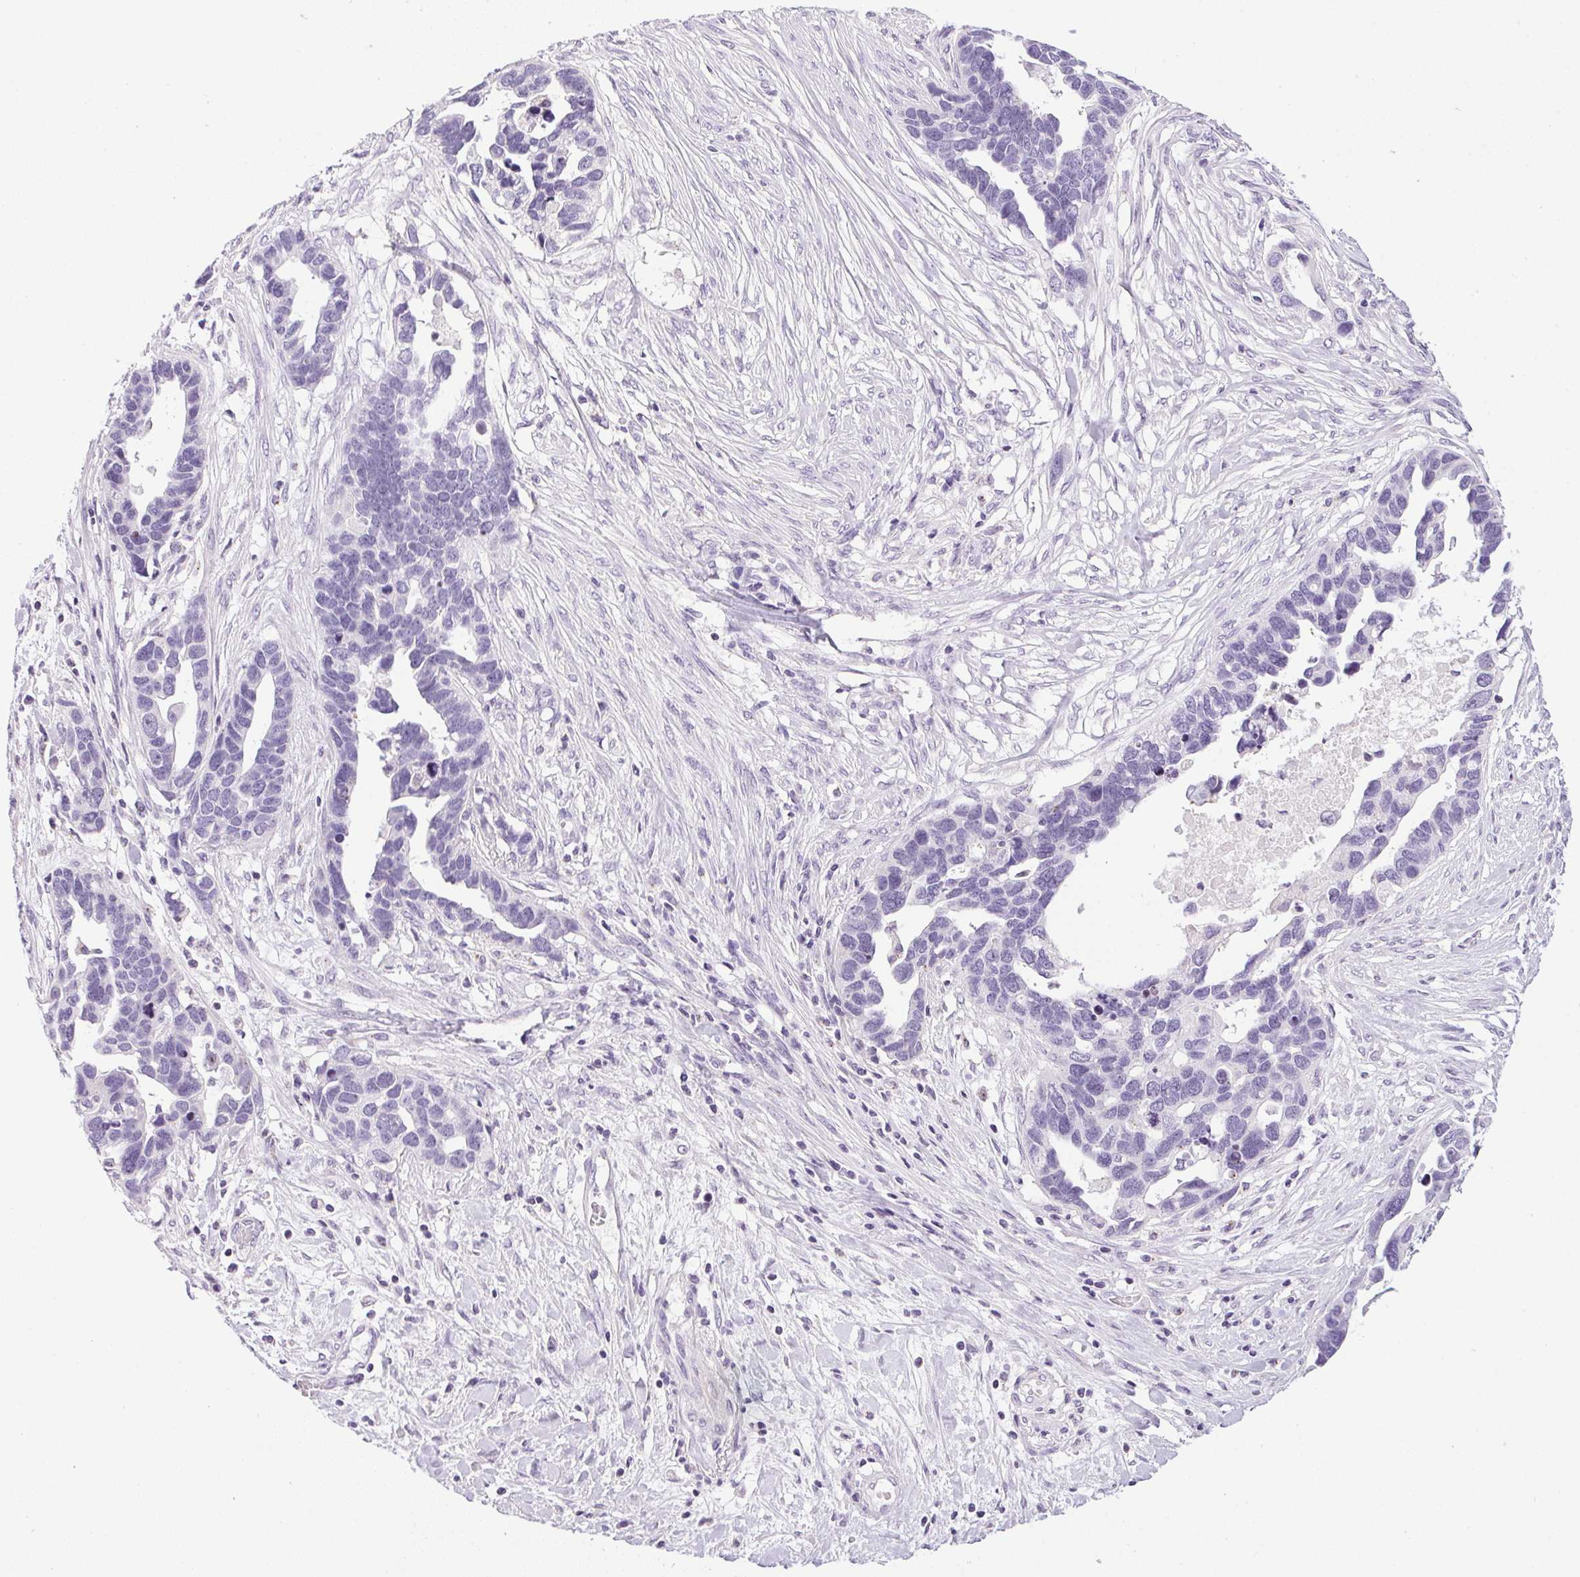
{"staining": {"intensity": "negative", "quantity": "none", "location": "none"}, "tissue": "ovarian cancer", "cell_type": "Tumor cells", "image_type": "cancer", "snomed": [{"axis": "morphology", "description": "Cystadenocarcinoma, serous, NOS"}, {"axis": "topography", "description": "Ovary"}], "caption": "Tumor cells show no significant protein positivity in serous cystadenocarcinoma (ovarian).", "gene": "TMEM88B", "patient": {"sex": "female", "age": 54}}